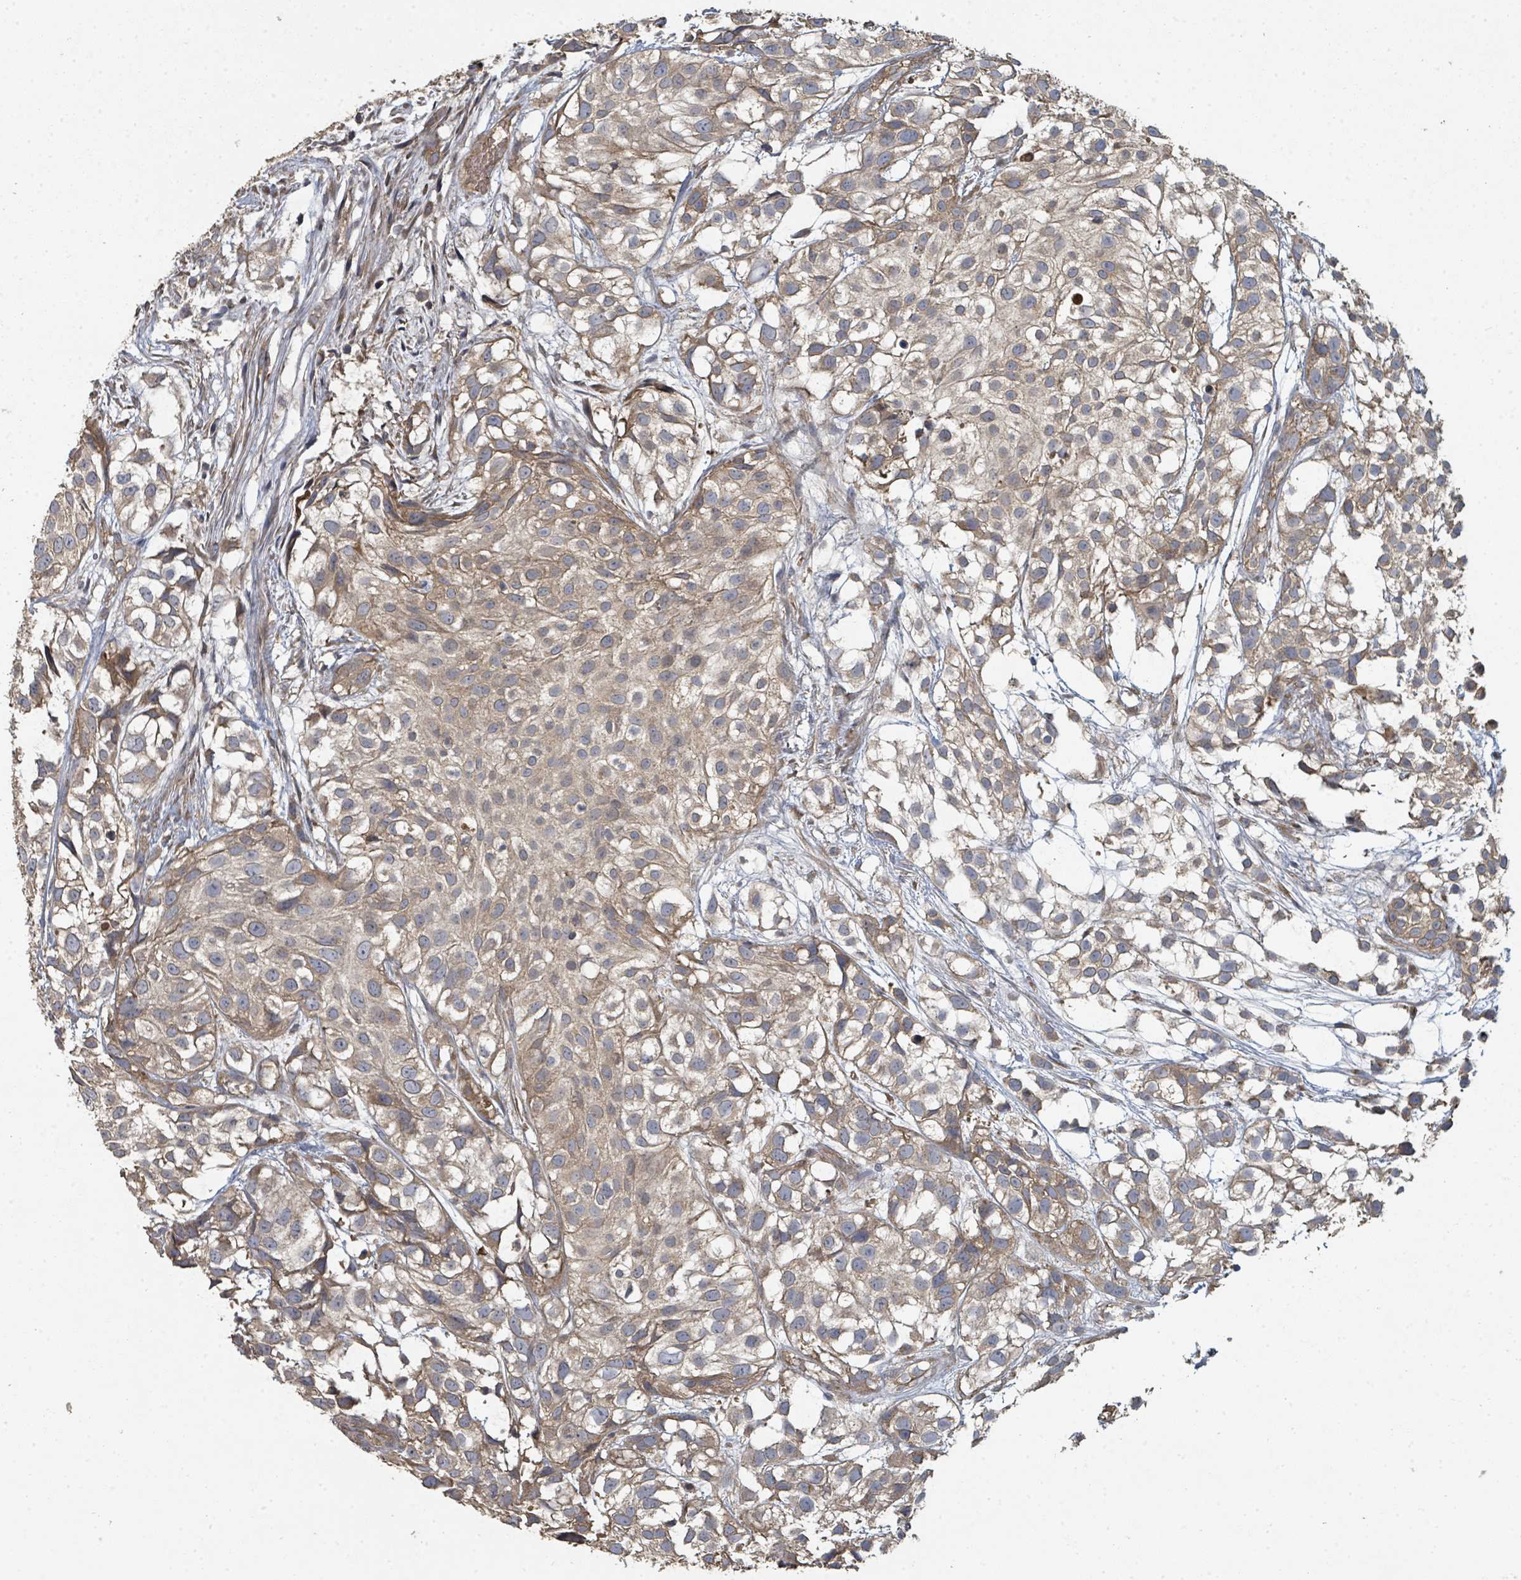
{"staining": {"intensity": "weak", "quantity": "25%-75%", "location": "cytoplasmic/membranous"}, "tissue": "urothelial cancer", "cell_type": "Tumor cells", "image_type": "cancer", "snomed": [{"axis": "morphology", "description": "Urothelial carcinoma, High grade"}, {"axis": "topography", "description": "Urinary bladder"}], "caption": "Urothelial cancer tissue shows weak cytoplasmic/membranous expression in about 25%-75% of tumor cells, visualized by immunohistochemistry.", "gene": "WDFY1", "patient": {"sex": "male", "age": 56}}